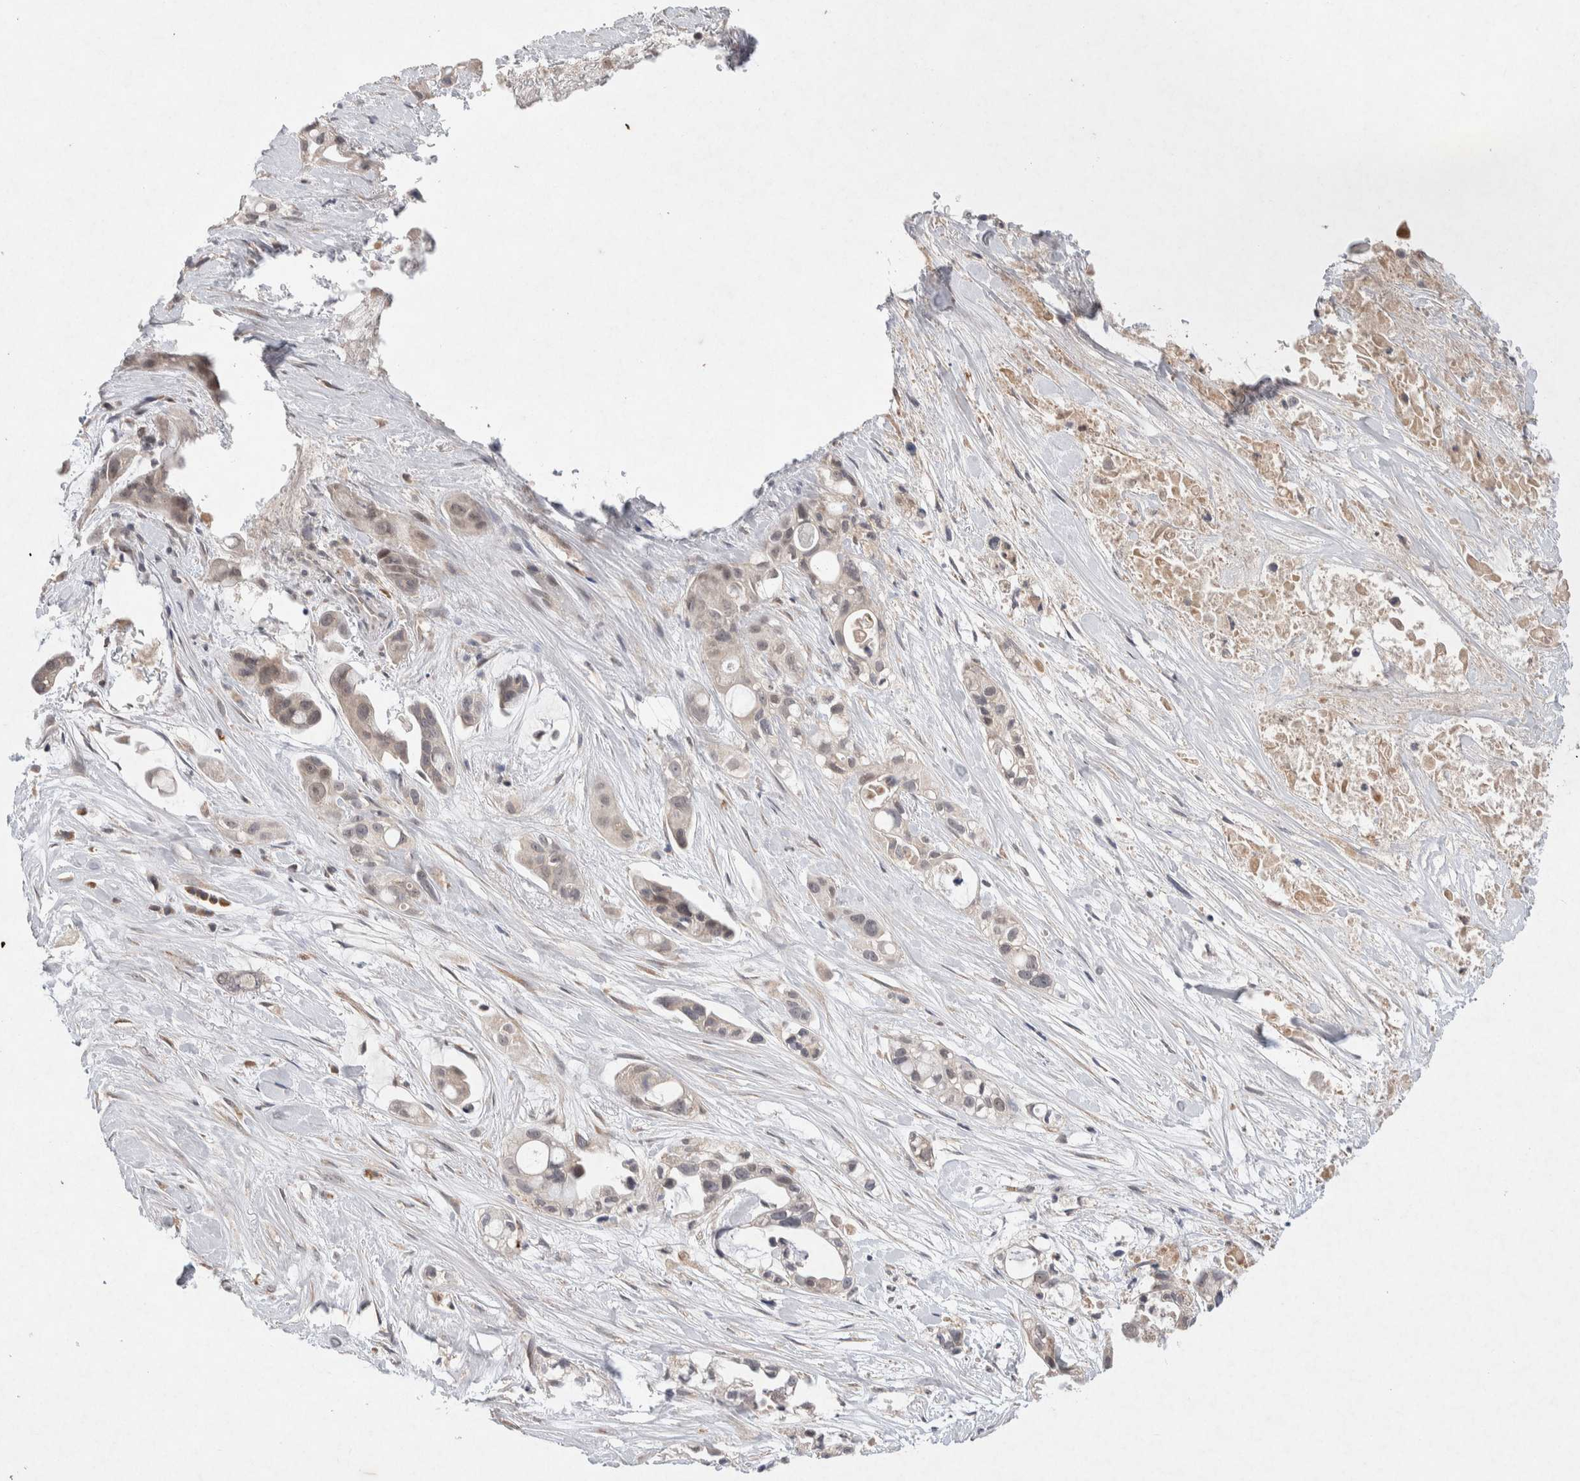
{"staining": {"intensity": "negative", "quantity": "none", "location": "none"}, "tissue": "pancreatic cancer", "cell_type": "Tumor cells", "image_type": "cancer", "snomed": [{"axis": "morphology", "description": "Adenocarcinoma, NOS"}, {"axis": "topography", "description": "Pancreas"}], "caption": "This is an immunohistochemistry (IHC) image of pancreatic adenocarcinoma. There is no staining in tumor cells.", "gene": "CMTM4", "patient": {"sex": "male", "age": 53}}